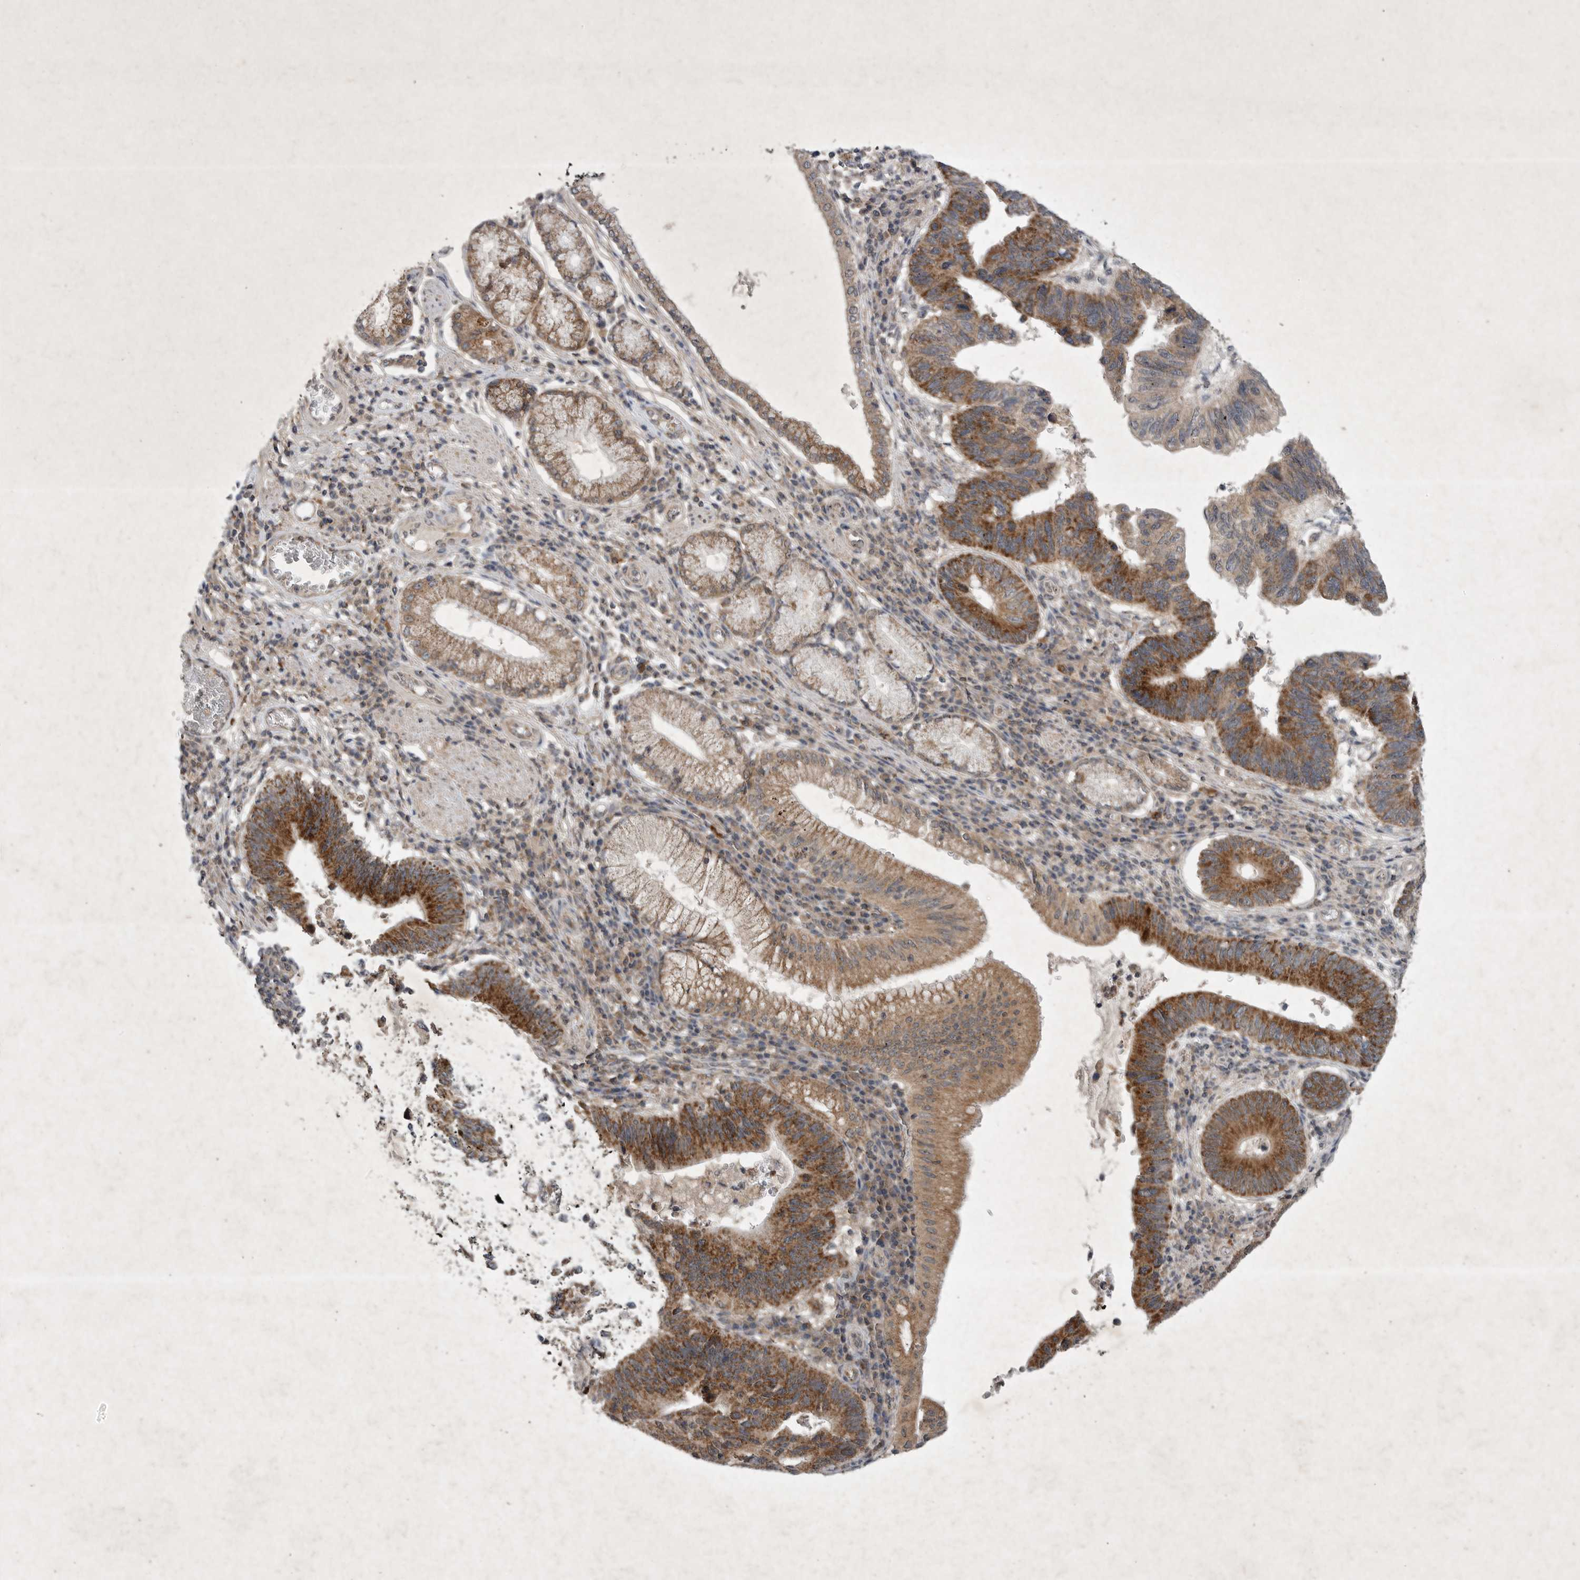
{"staining": {"intensity": "strong", "quantity": ">75%", "location": "cytoplasmic/membranous"}, "tissue": "stomach cancer", "cell_type": "Tumor cells", "image_type": "cancer", "snomed": [{"axis": "morphology", "description": "Adenocarcinoma, NOS"}, {"axis": "topography", "description": "Stomach"}], "caption": "Immunohistochemistry (IHC) (DAB) staining of stomach cancer exhibits strong cytoplasmic/membranous protein expression in about >75% of tumor cells.", "gene": "DDR1", "patient": {"sex": "male", "age": 59}}